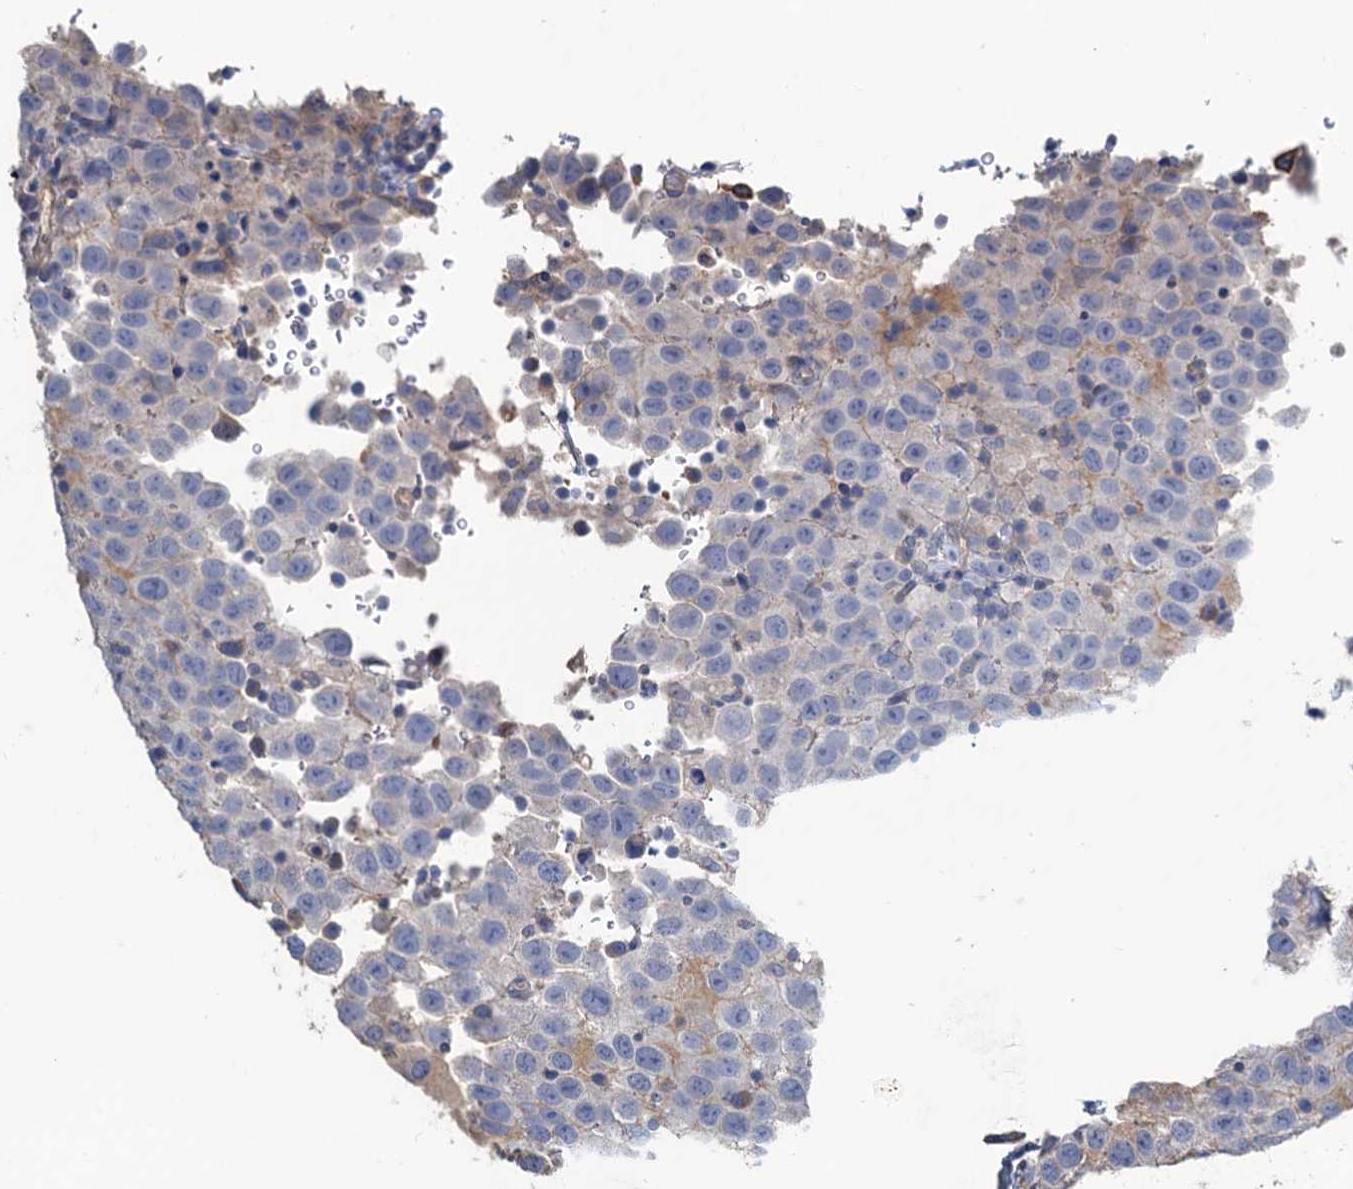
{"staining": {"intensity": "negative", "quantity": "none", "location": "none"}, "tissue": "testis cancer", "cell_type": "Tumor cells", "image_type": "cancer", "snomed": [{"axis": "morphology", "description": "Seminoma, NOS"}, {"axis": "topography", "description": "Testis"}], "caption": "This is a micrograph of IHC staining of testis seminoma, which shows no positivity in tumor cells.", "gene": "SMCO3", "patient": {"sex": "male", "age": 41}}